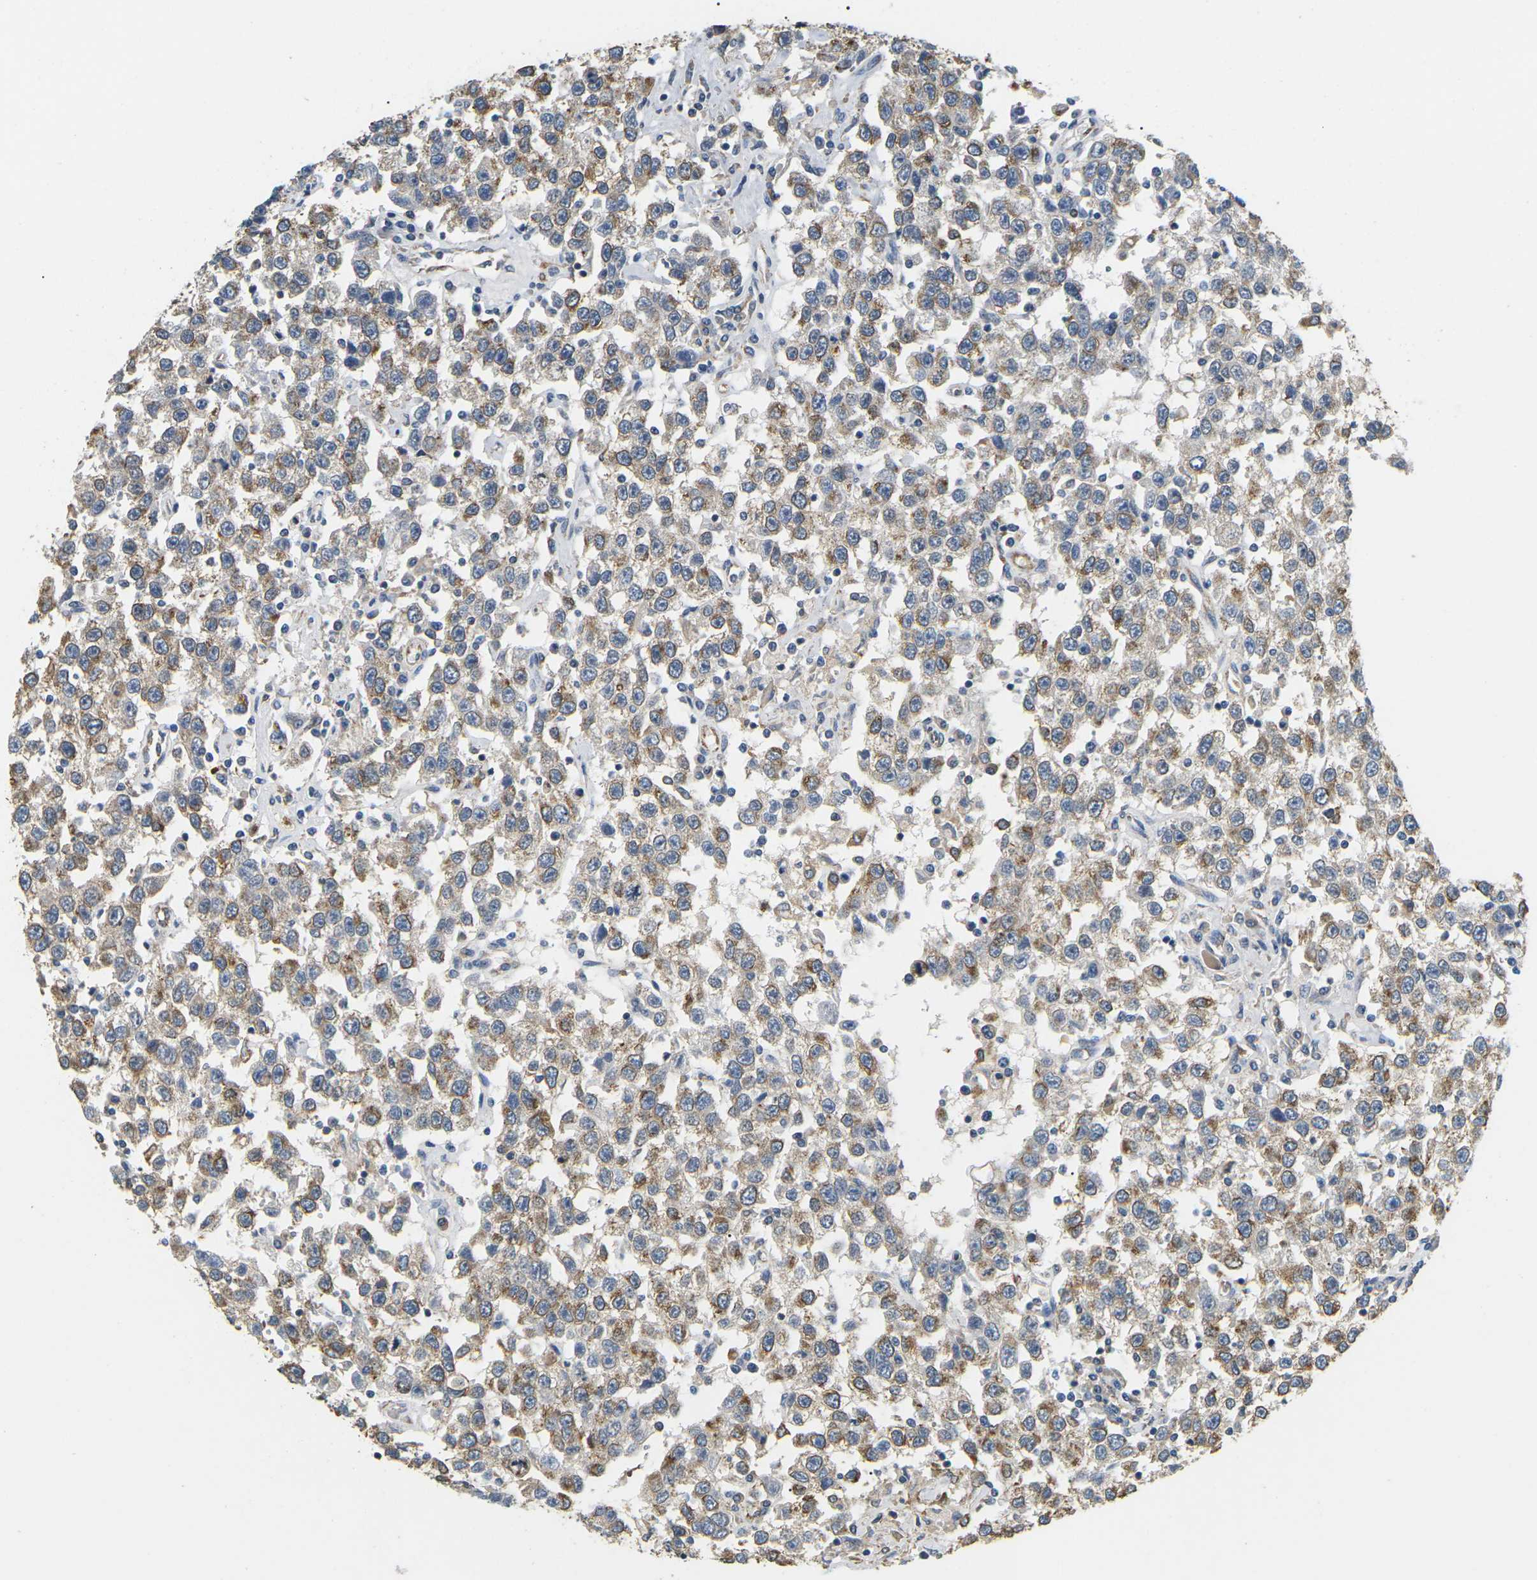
{"staining": {"intensity": "moderate", "quantity": ">75%", "location": "cytoplasmic/membranous"}, "tissue": "testis cancer", "cell_type": "Tumor cells", "image_type": "cancer", "snomed": [{"axis": "morphology", "description": "Seminoma, NOS"}, {"axis": "topography", "description": "Testis"}], "caption": "Testis cancer (seminoma) stained with a brown dye demonstrates moderate cytoplasmic/membranous positive staining in approximately >75% of tumor cells.", "gene": "ADM", "patient": {"sex": "male", "age": 41}}